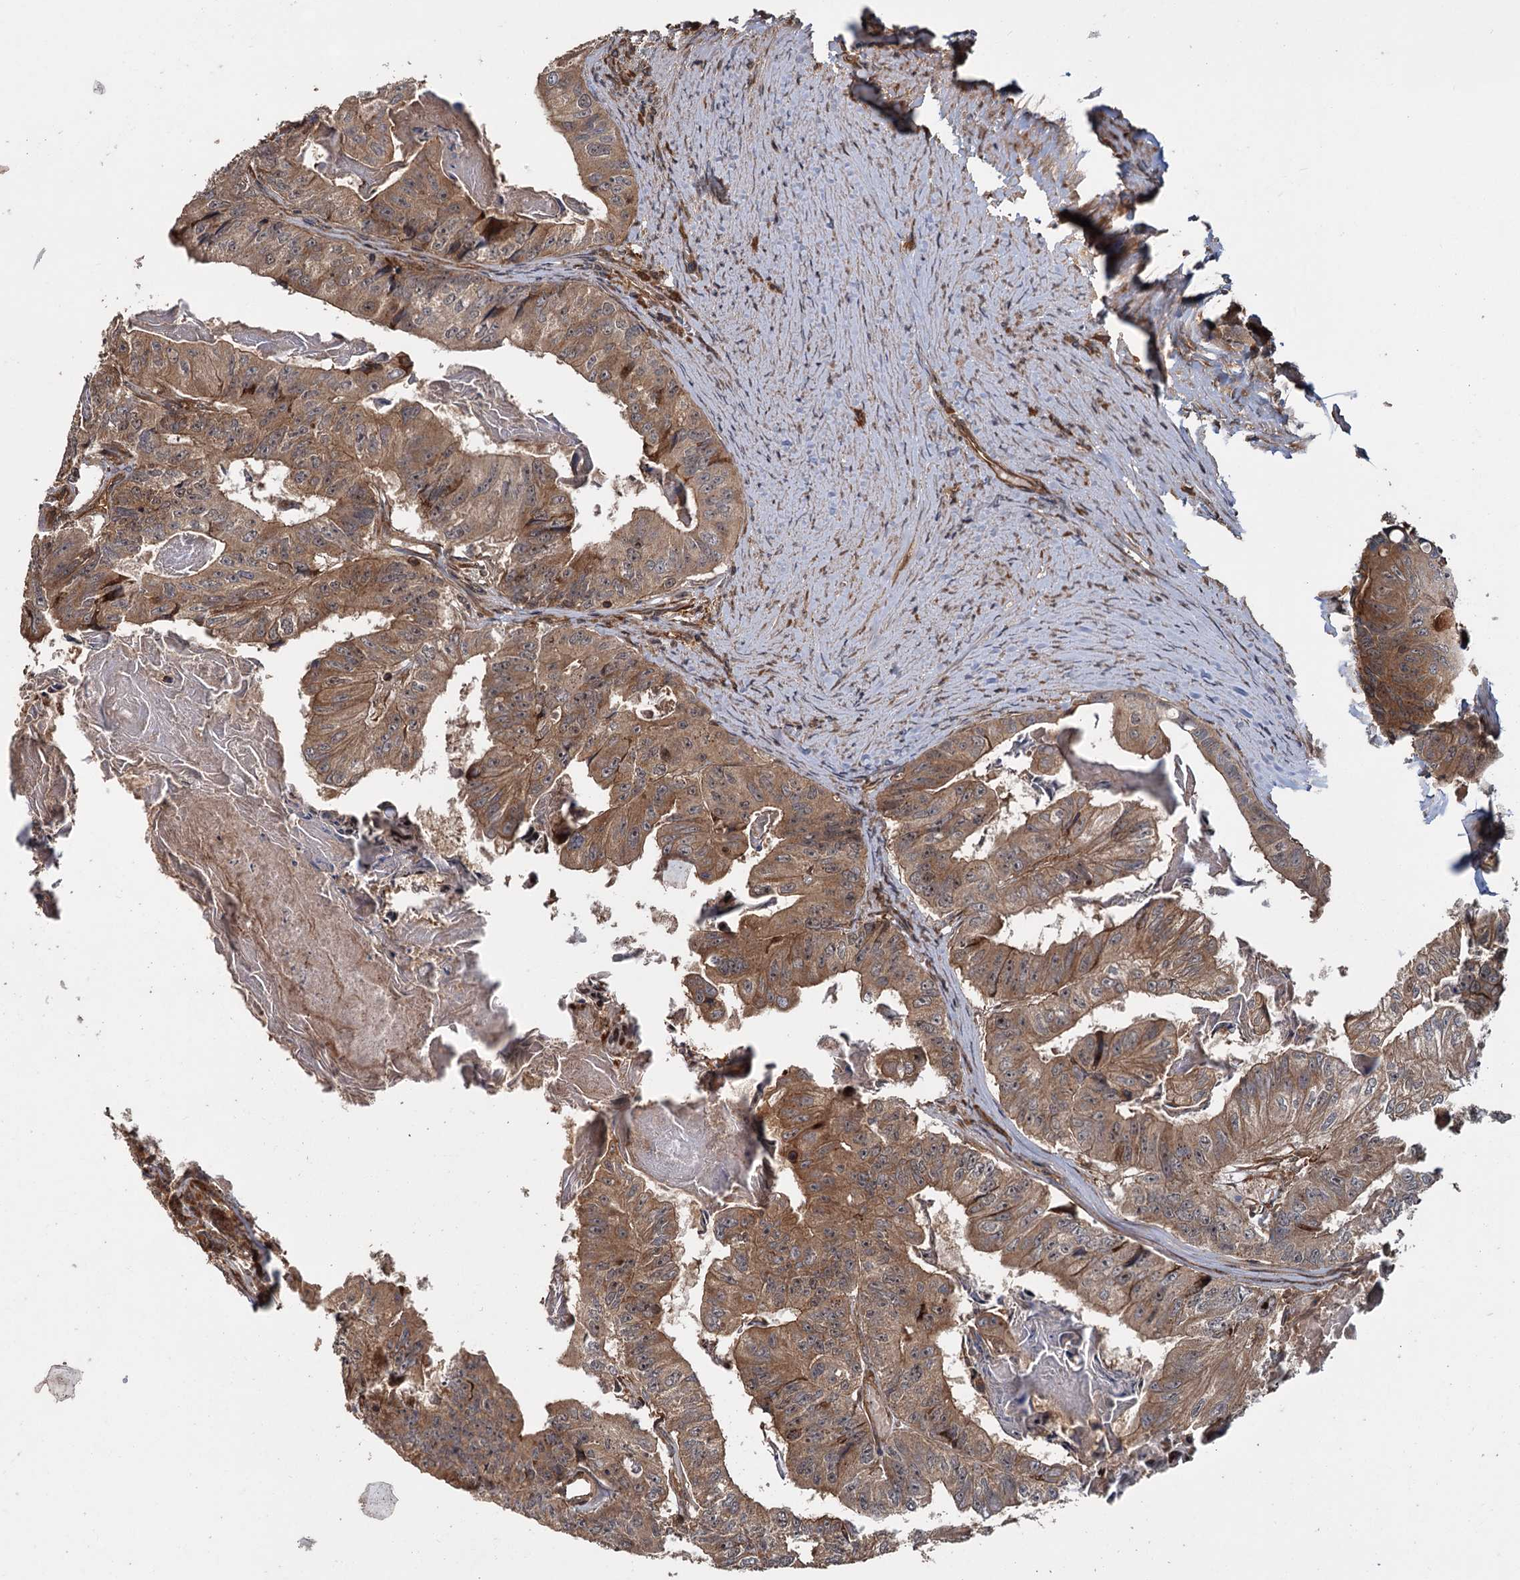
{"staining": {"intensity": "moderate", "quantity": ">75%", "location": "cytoplasmic/membranous"}, "tissue": "colorectal cancer", "cell_type": "Tumor cells", "image_type": "cancer", "snomed": [{"axis": "morphology", "description": "Adenocarcinoma, NOS"}, {"axis": "topography", "description": "Colon"}], "caption": "Colorectal adenocarcinoma stained with a protein marker reveals moderate staining in tumor cells.", "gene": "KANSL2", "patient": {"sex": "female", "age": 67}}